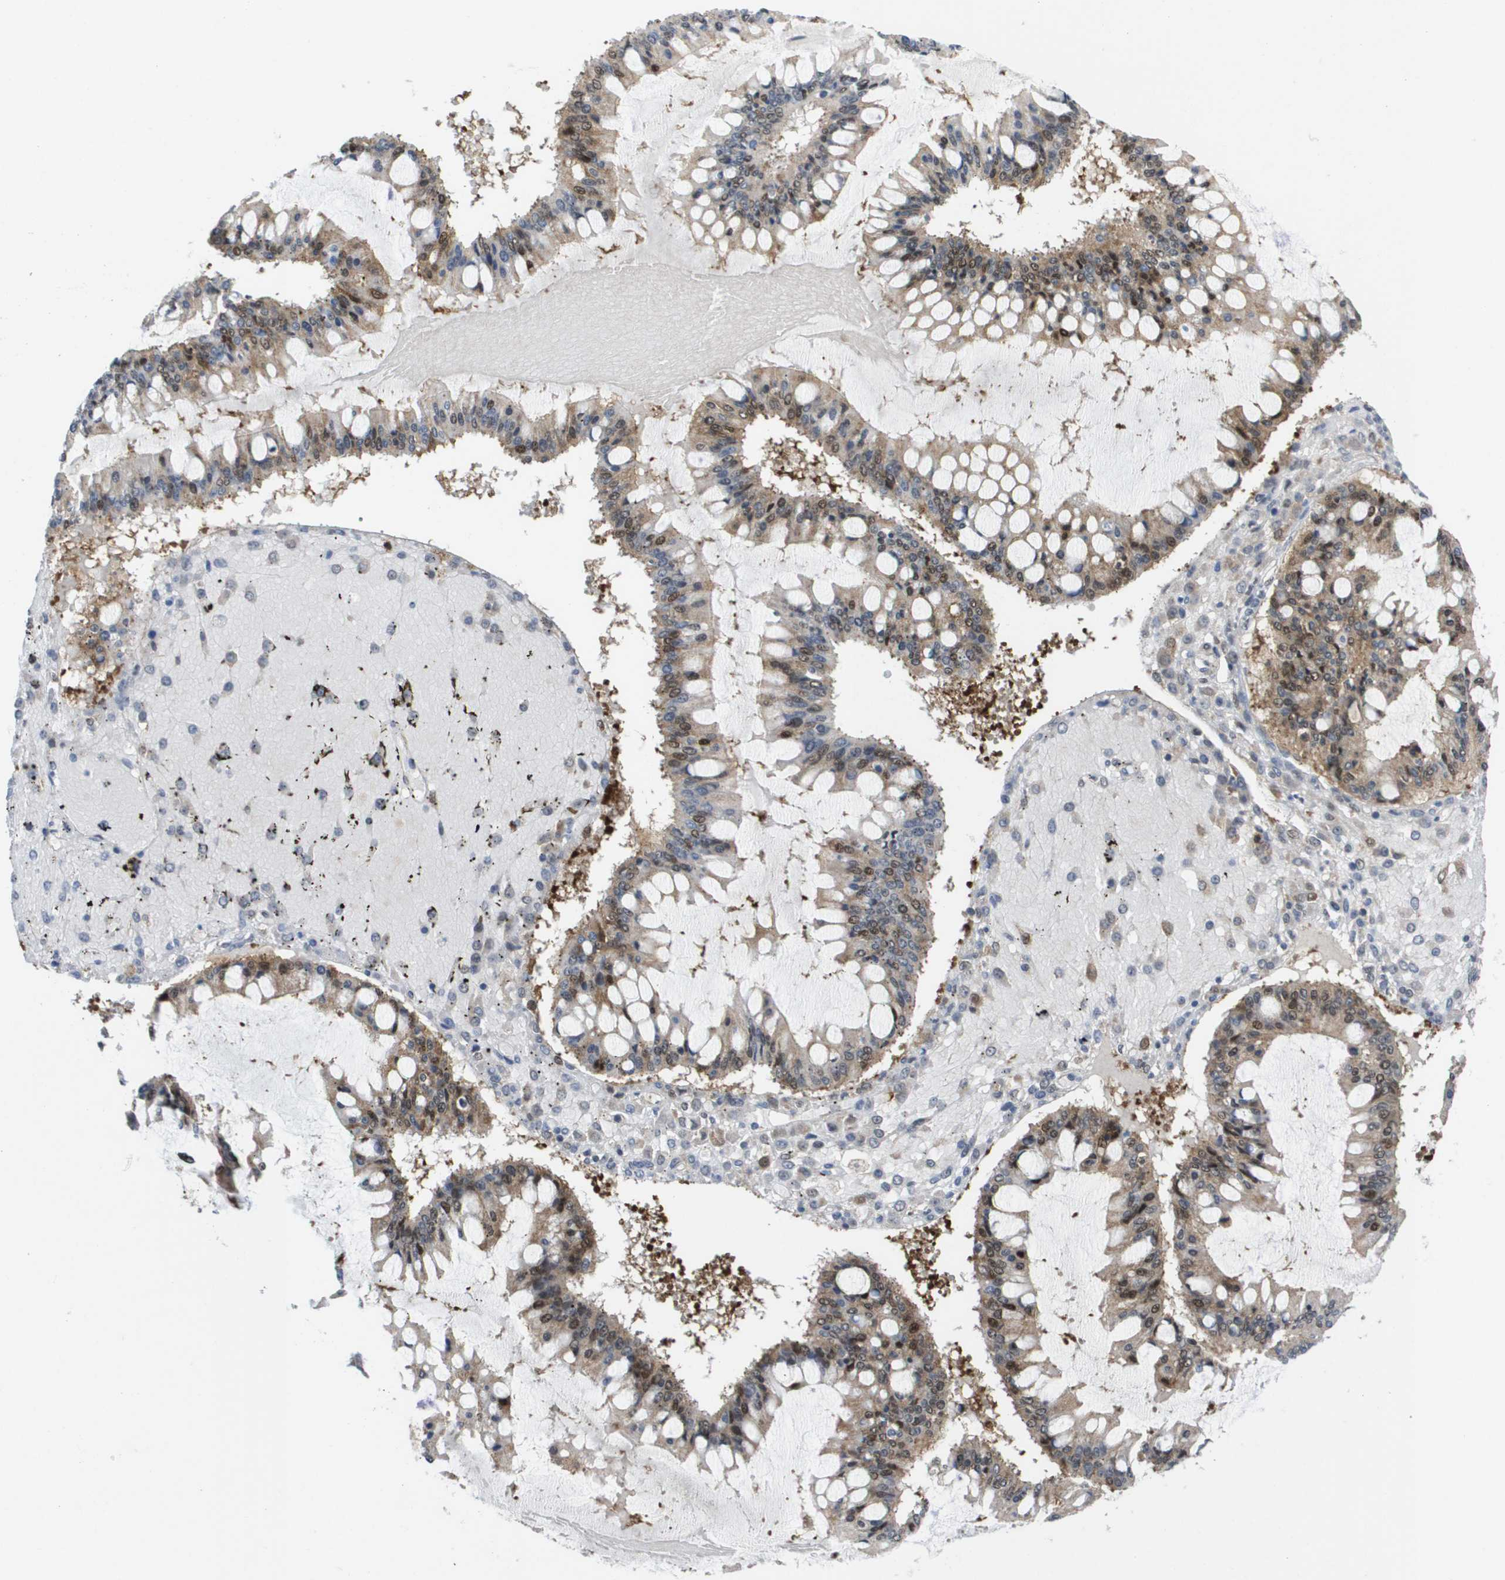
{"staining": {"intensity": "moderate", "quantity": "25%-75%", "location": "cytoplasmic/membranous,nuclear"}, "tissue": "ovarian cancer", "cell_type": "Tumor cells", "image_type": "cancer", "snomed": [{"axis": "morphology", "description": "Cystadenocarcinoma, mucinous, NOS"}, {"axis": "topography", "description": "Ovary"}], "caption": "Brown immunohistochemical staining in human mucinous cystadenocarcinoma (ovarian) exhibits moderate cytoplasmic/membranous and nuclear staining in about 25%-75% of tumor cells.", "gene": "FKBP4", "patient": {"sex": "female", "age": 73}}